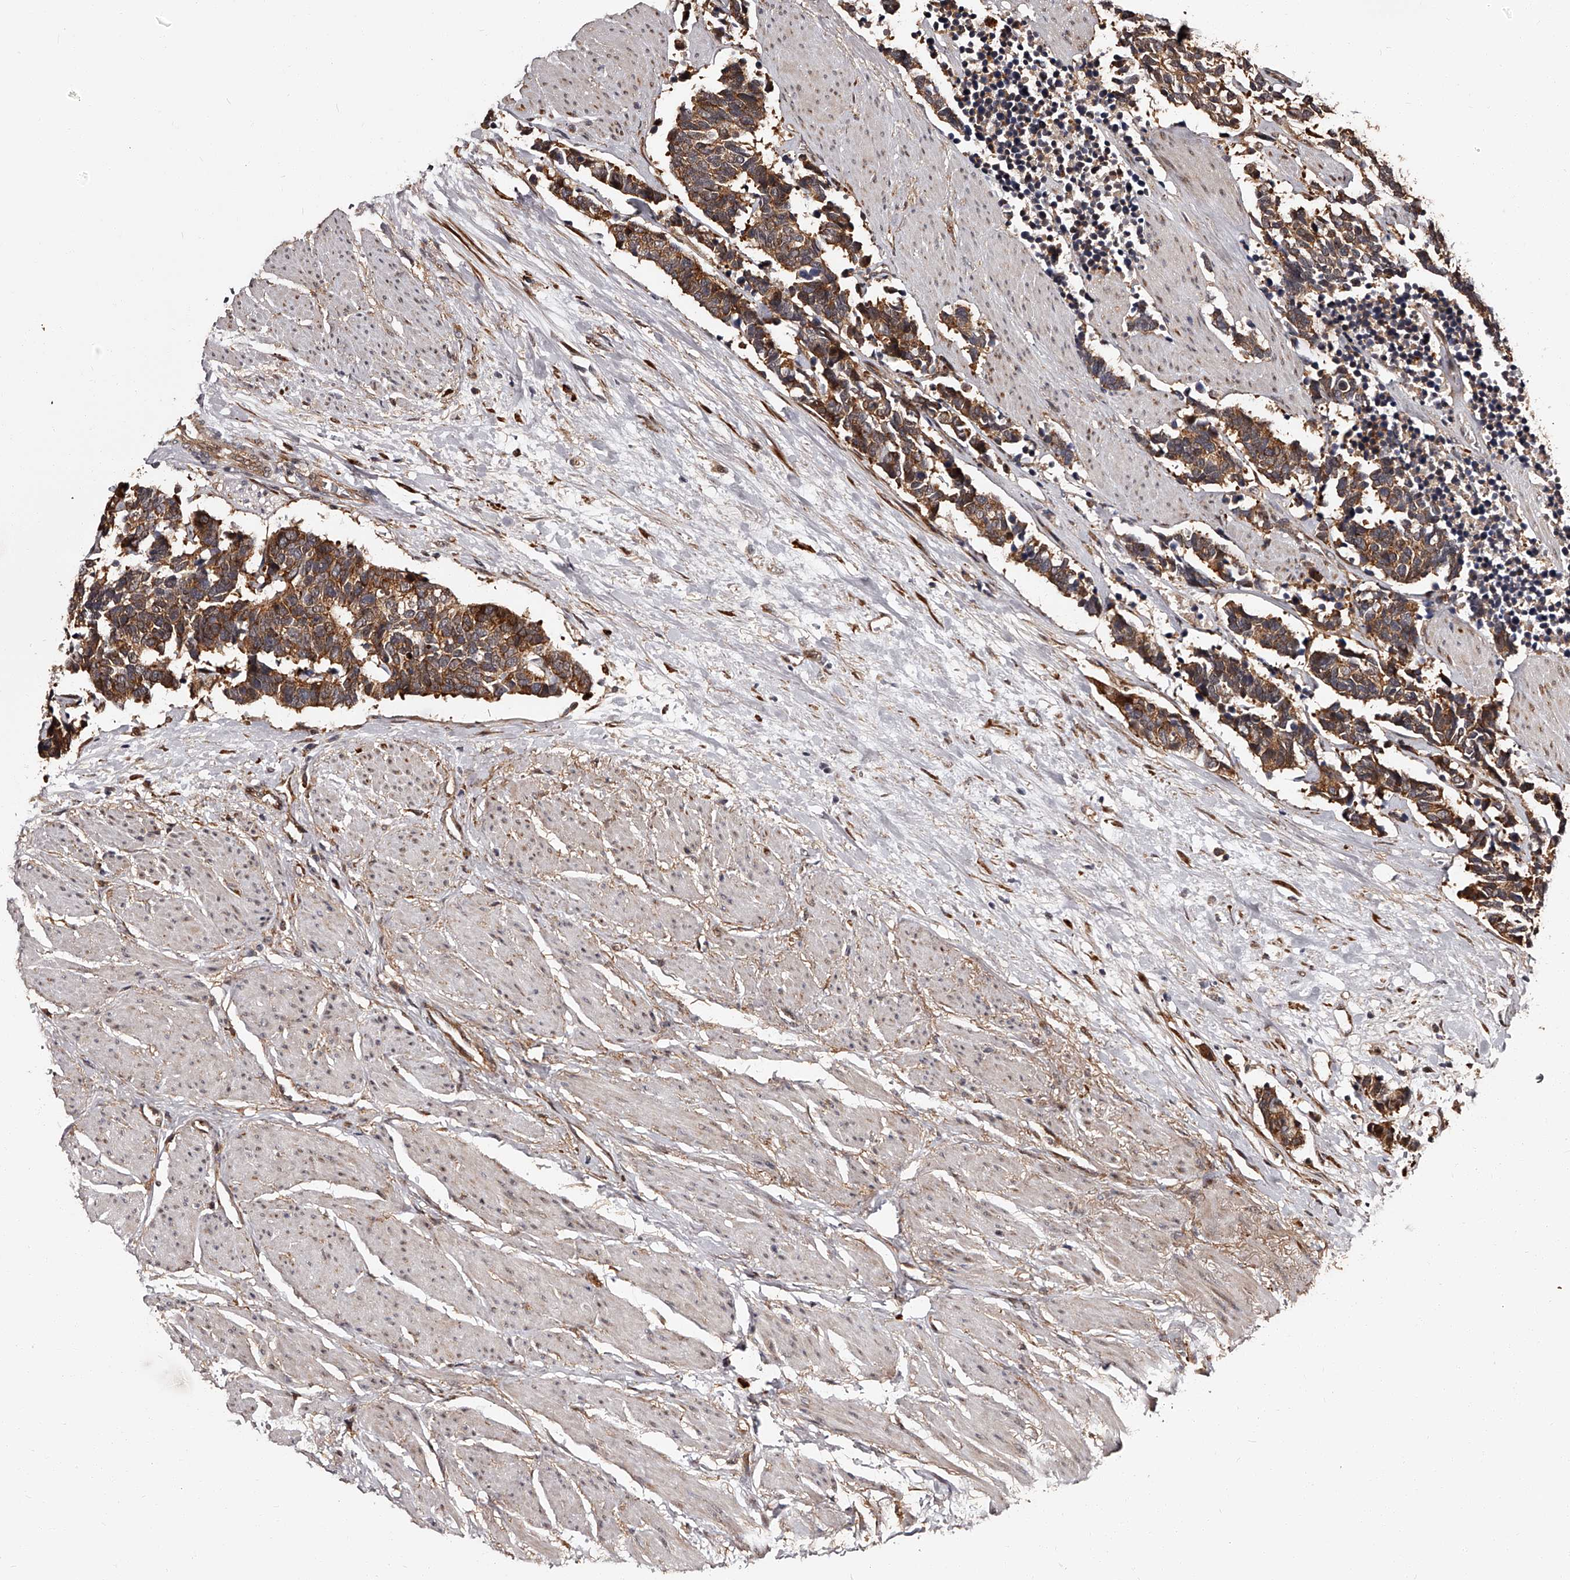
{"staining": {"intensity": "moderate", "quantity": ">75%", "location": "cytoplasmic/membranous"}, "tissue": "carcinoid", "cell_type": "Tumor cells", "image_type": "cancer", "snomed": [{"axis": "morphology", "description": "Carcinoma, NOS"}, {"axis": "morphology", "description": "Carcinoid, malignant, NOS"}, {"axis": "topography", "description": "Urinary bladder"}], "caption": "Immunohistochemistry (IHC) of carcinoid (malignant) shows medium levels of moderate cytoplasmic/membranous expression in approximately >75% of tumor cells.", "gene": "RSC1A1", "patient": {"sex": "male", "age": 57}}